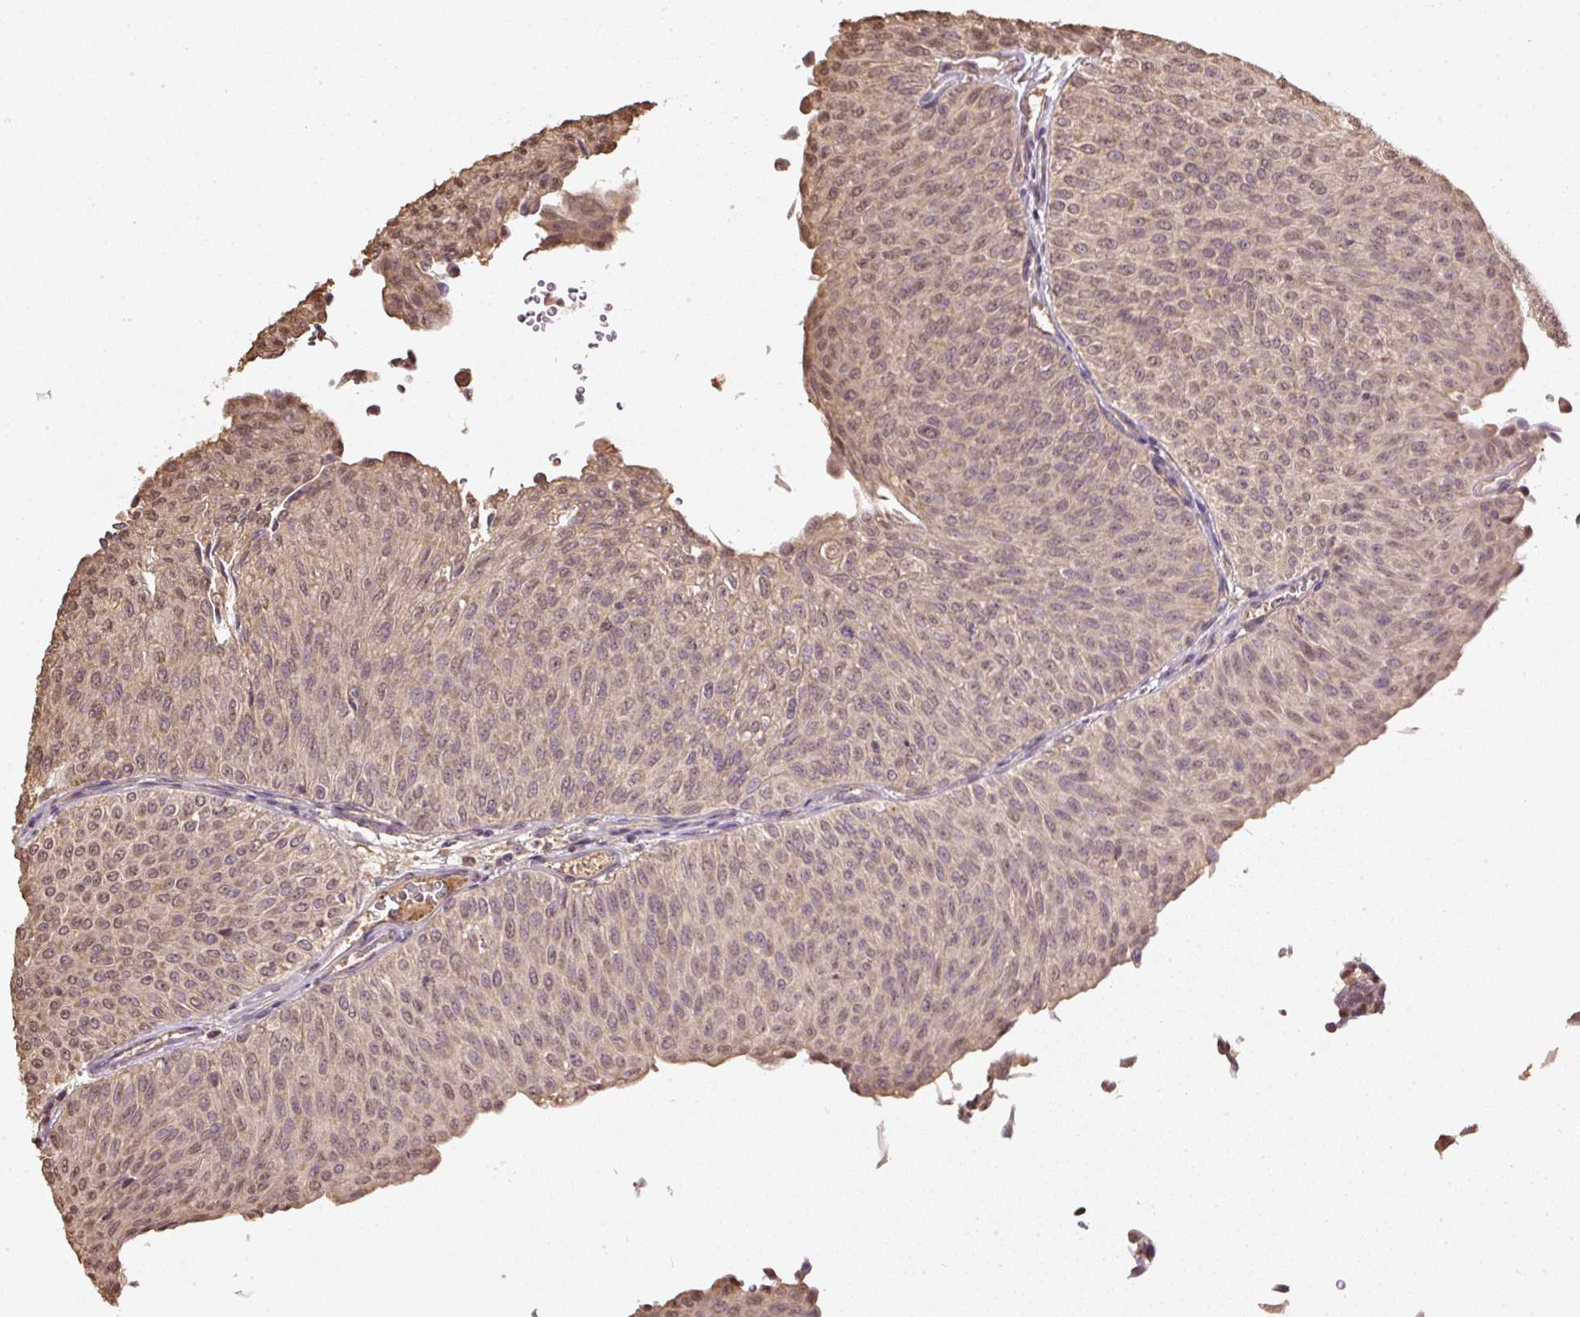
{"staining": {"intensity": "moderate", "quantity": ">75%", "location": "nuclear"}, "tissue": "urothelial cancer", "cell_type": "Tumor cells", "image_type": "cancer", "snomed": [{"axis": "morphology", "description": "Urothelial carcinoma, Low grade"}, {"axis": "topography", "description": "Urinary bladder"}], "caption": "Human urothelial cancer stained with a brown dye displays moderate nuclear positive expression in approximately >75% of tumor cells.", "gene": "TMEM170B", "patient": {"sex": "male", "age": 78}}